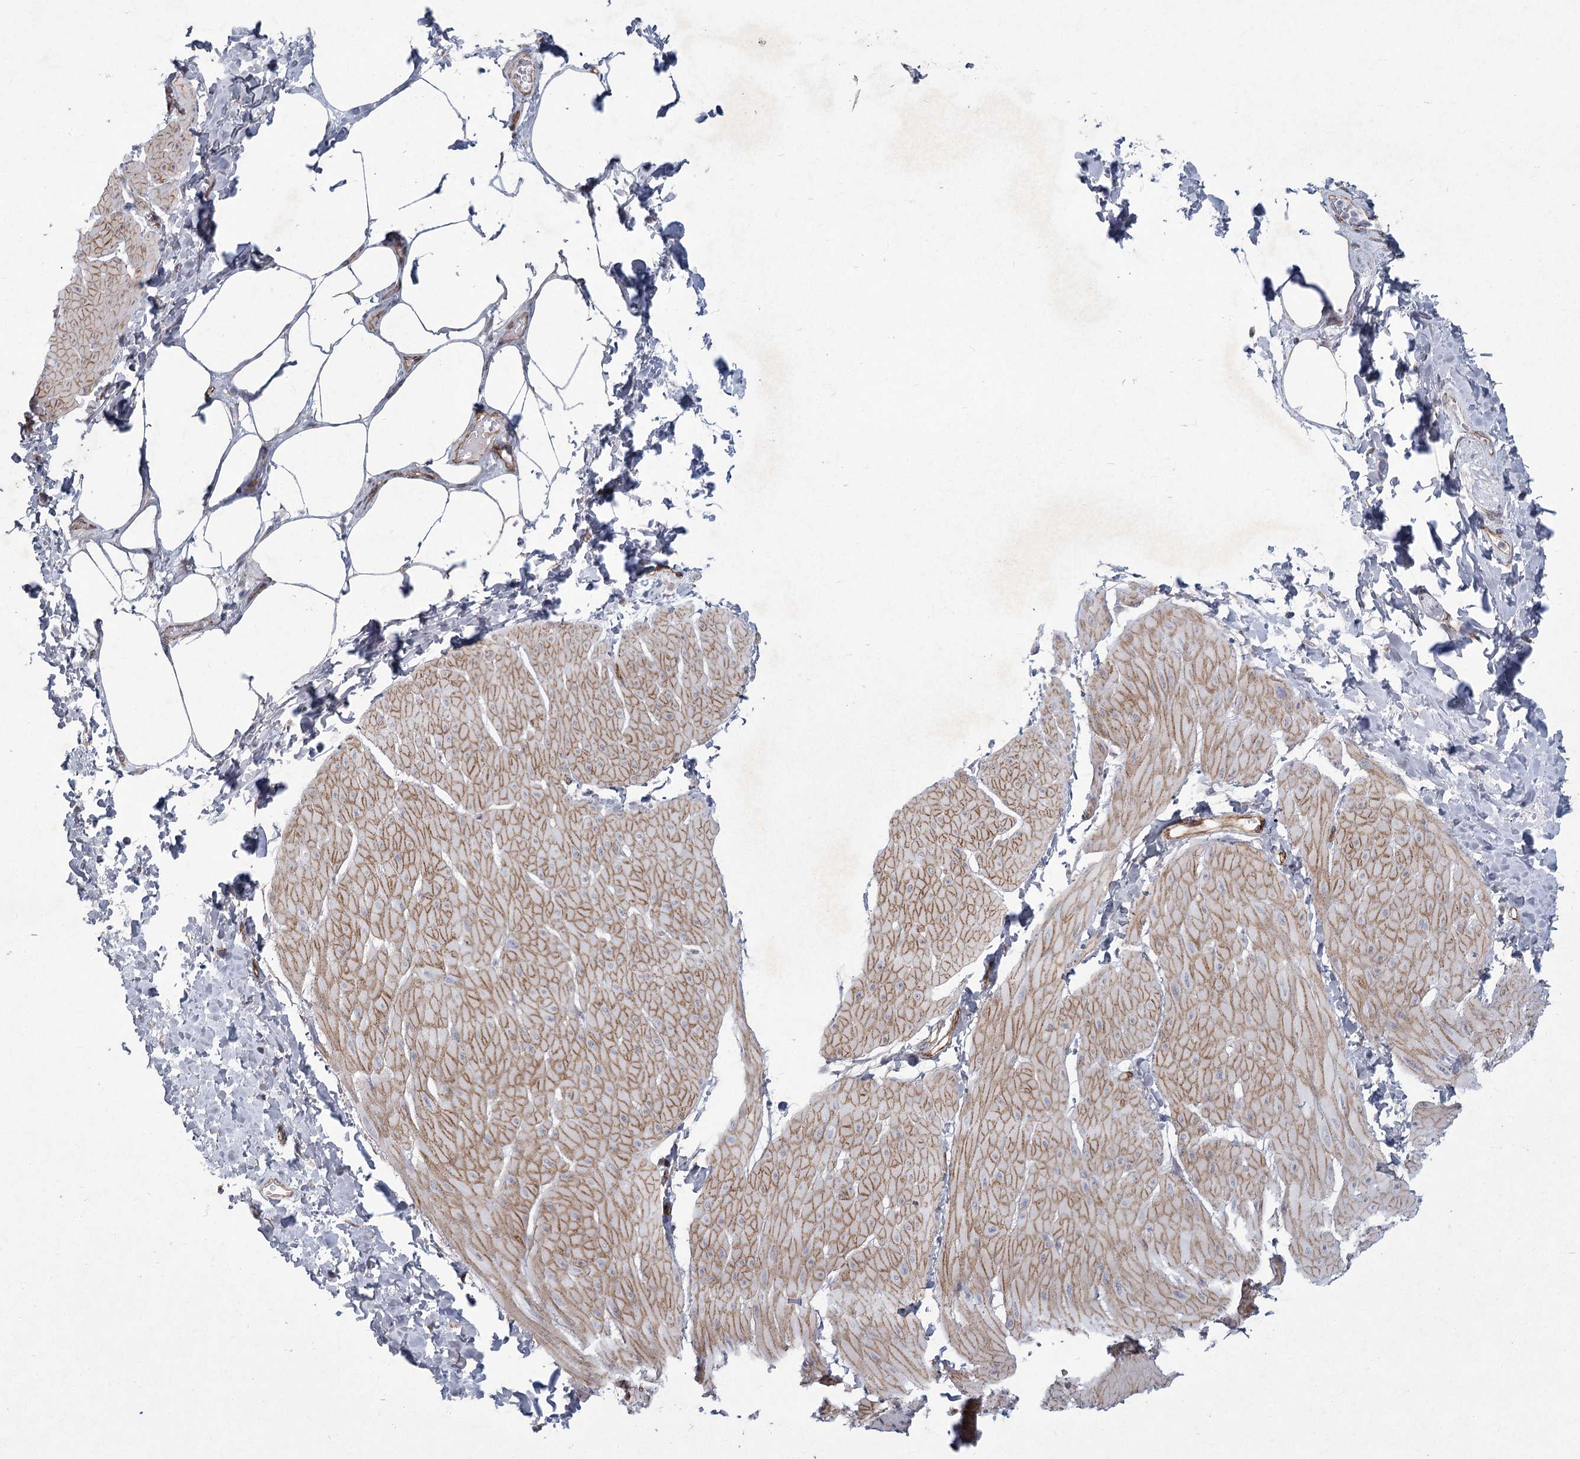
{"staining": {"intensity": "moderate", "quantity": "25%-75%", "location": "cytoplasmic/membranous"}, "tissue": "smooth muscle", "cell_type": "Smooth muscle cells", "image_type": "normal", "snomed": [{"axis": "morphology", "description": "Urothelial carcinoma, High grade"}, {"axis": "topography", "description": "Urinary bladder"}], "caption": "Immunohistochemistry histopathology image of benign smooth muscle: human smooth muscle stained using immunohistochemistry (IHC) exhibits medium levels of moderate protein expression localized specifically in the cytoplasmic/membranous of smooth muscle cells, appearing as a cytoplasmic/membranous brown color.", "gene": "MEPE", "patient": {"sex": "male", "age": 46}}